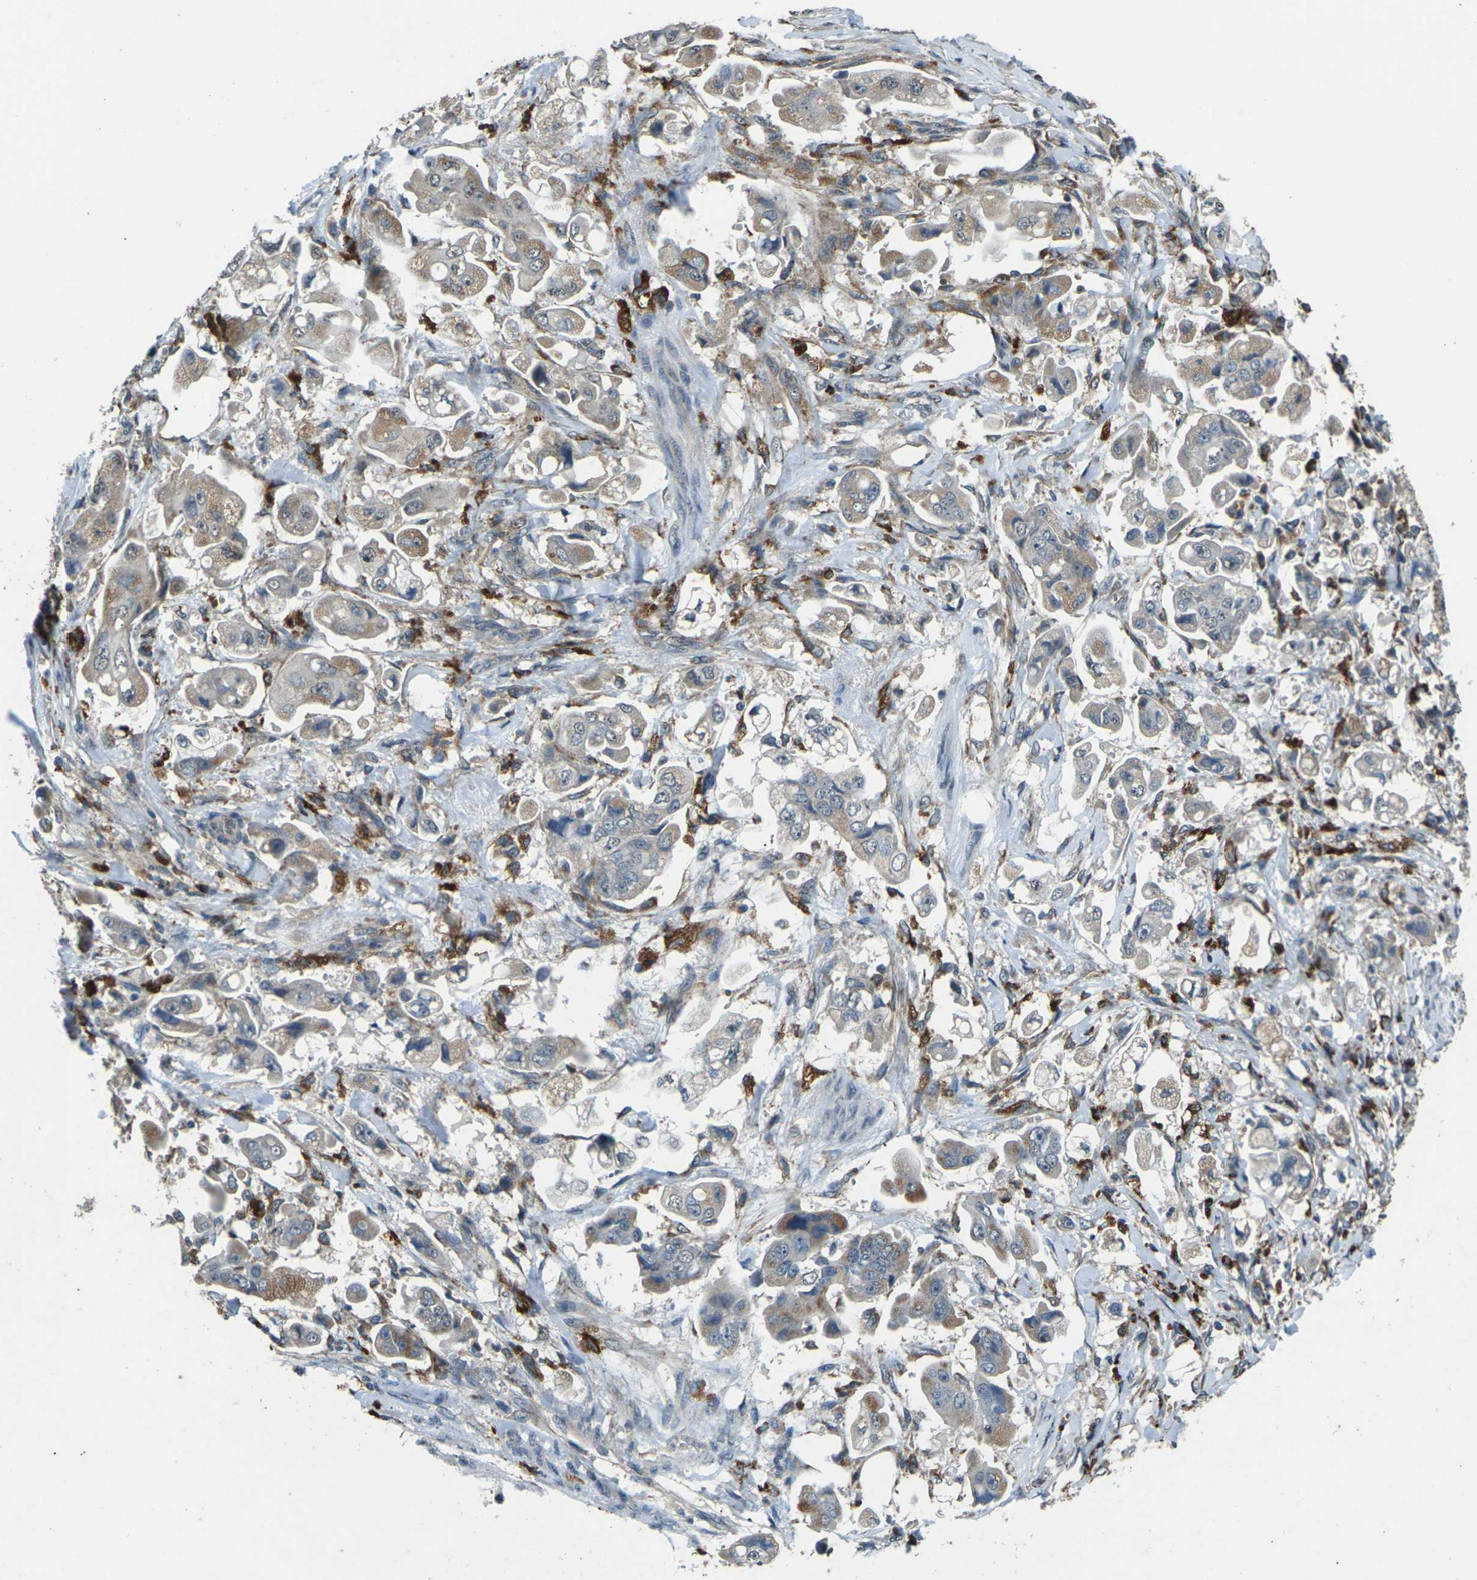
{"staining": {"intensity": "moderate", "quantity": "<25%", "location": "cytoplasmic/membranous"}, "tissue": "stomach cancer", "cell_type": "Tumor cells", "image_type": "cancer", "snomed": [{"axis": "morphology", "description": "Adenocarcinoma, NOS"}, {"axis": "topography", "description": "Stomach"}], "caption": "Immunohistochemical staining of human stomach cancer (adenocarcinoma) demonstrates low levels of moderate cytoplasmic/membranous protein expression in about <25% of tumor cells.", "gene": "SLC31A2", "patient": {"sex": "male", "age": 62}}